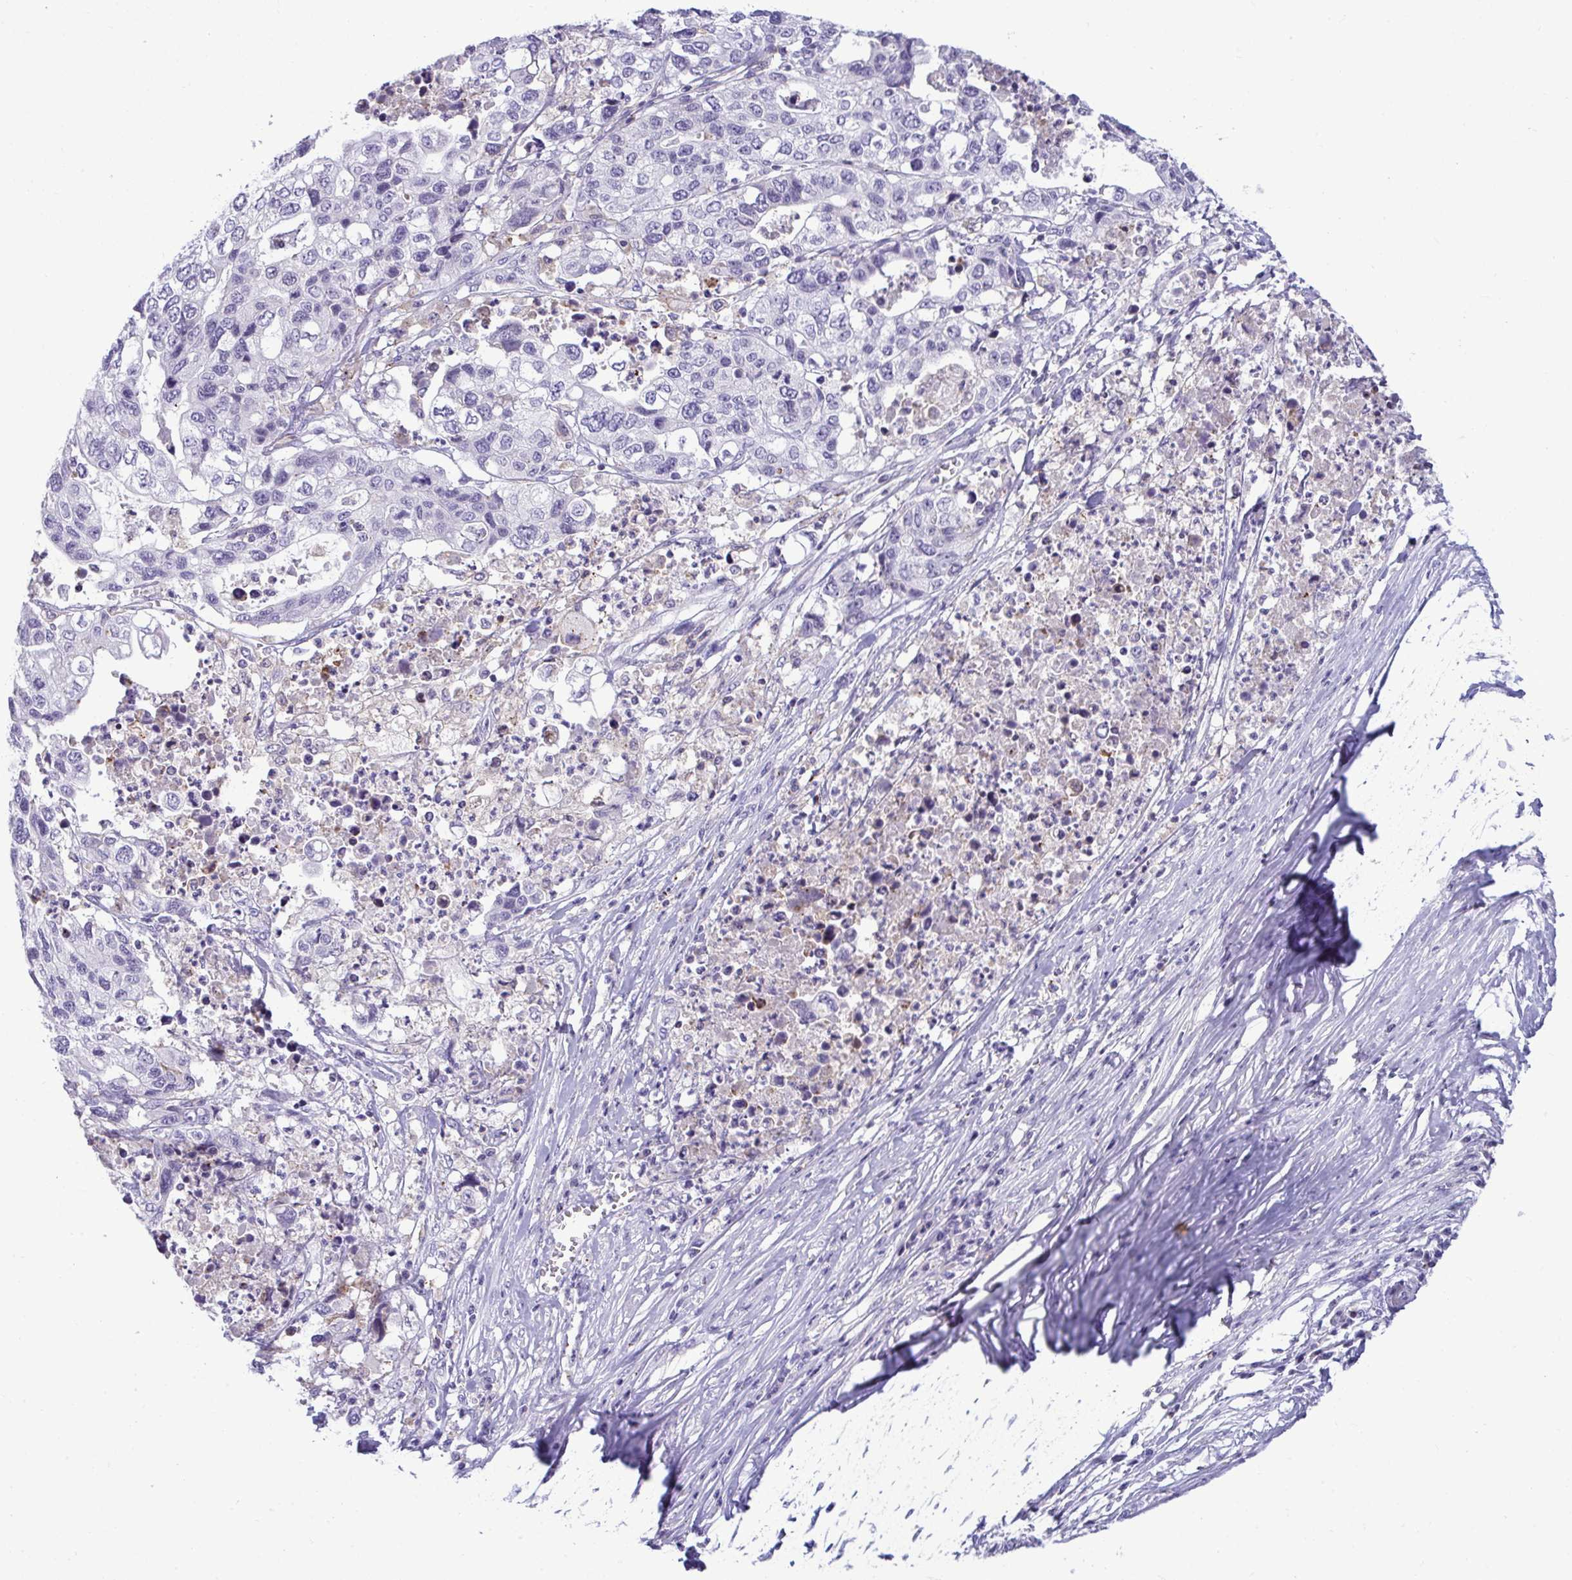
{"staining": {"intensity": "negative", "quantity": "none", "location": "none"}, "tissue": "stomach cancer", "cell_type": "Tumor cells", "image_type": "cancer", "snomed": [{"axis": "morphology", "description": "Adenocarcinoma, NOS"}, {"axis": "topography", "description": "Stomach, upper"}], "caption": "High magnification brightfield microscopy of stomach cancer stained with DAB (brown) and counterstained with hematoxylin (blue): tumor cells show no significant positivity.", "gene": "RGPD5", "patient": {"sex": "female", "age": 67}}